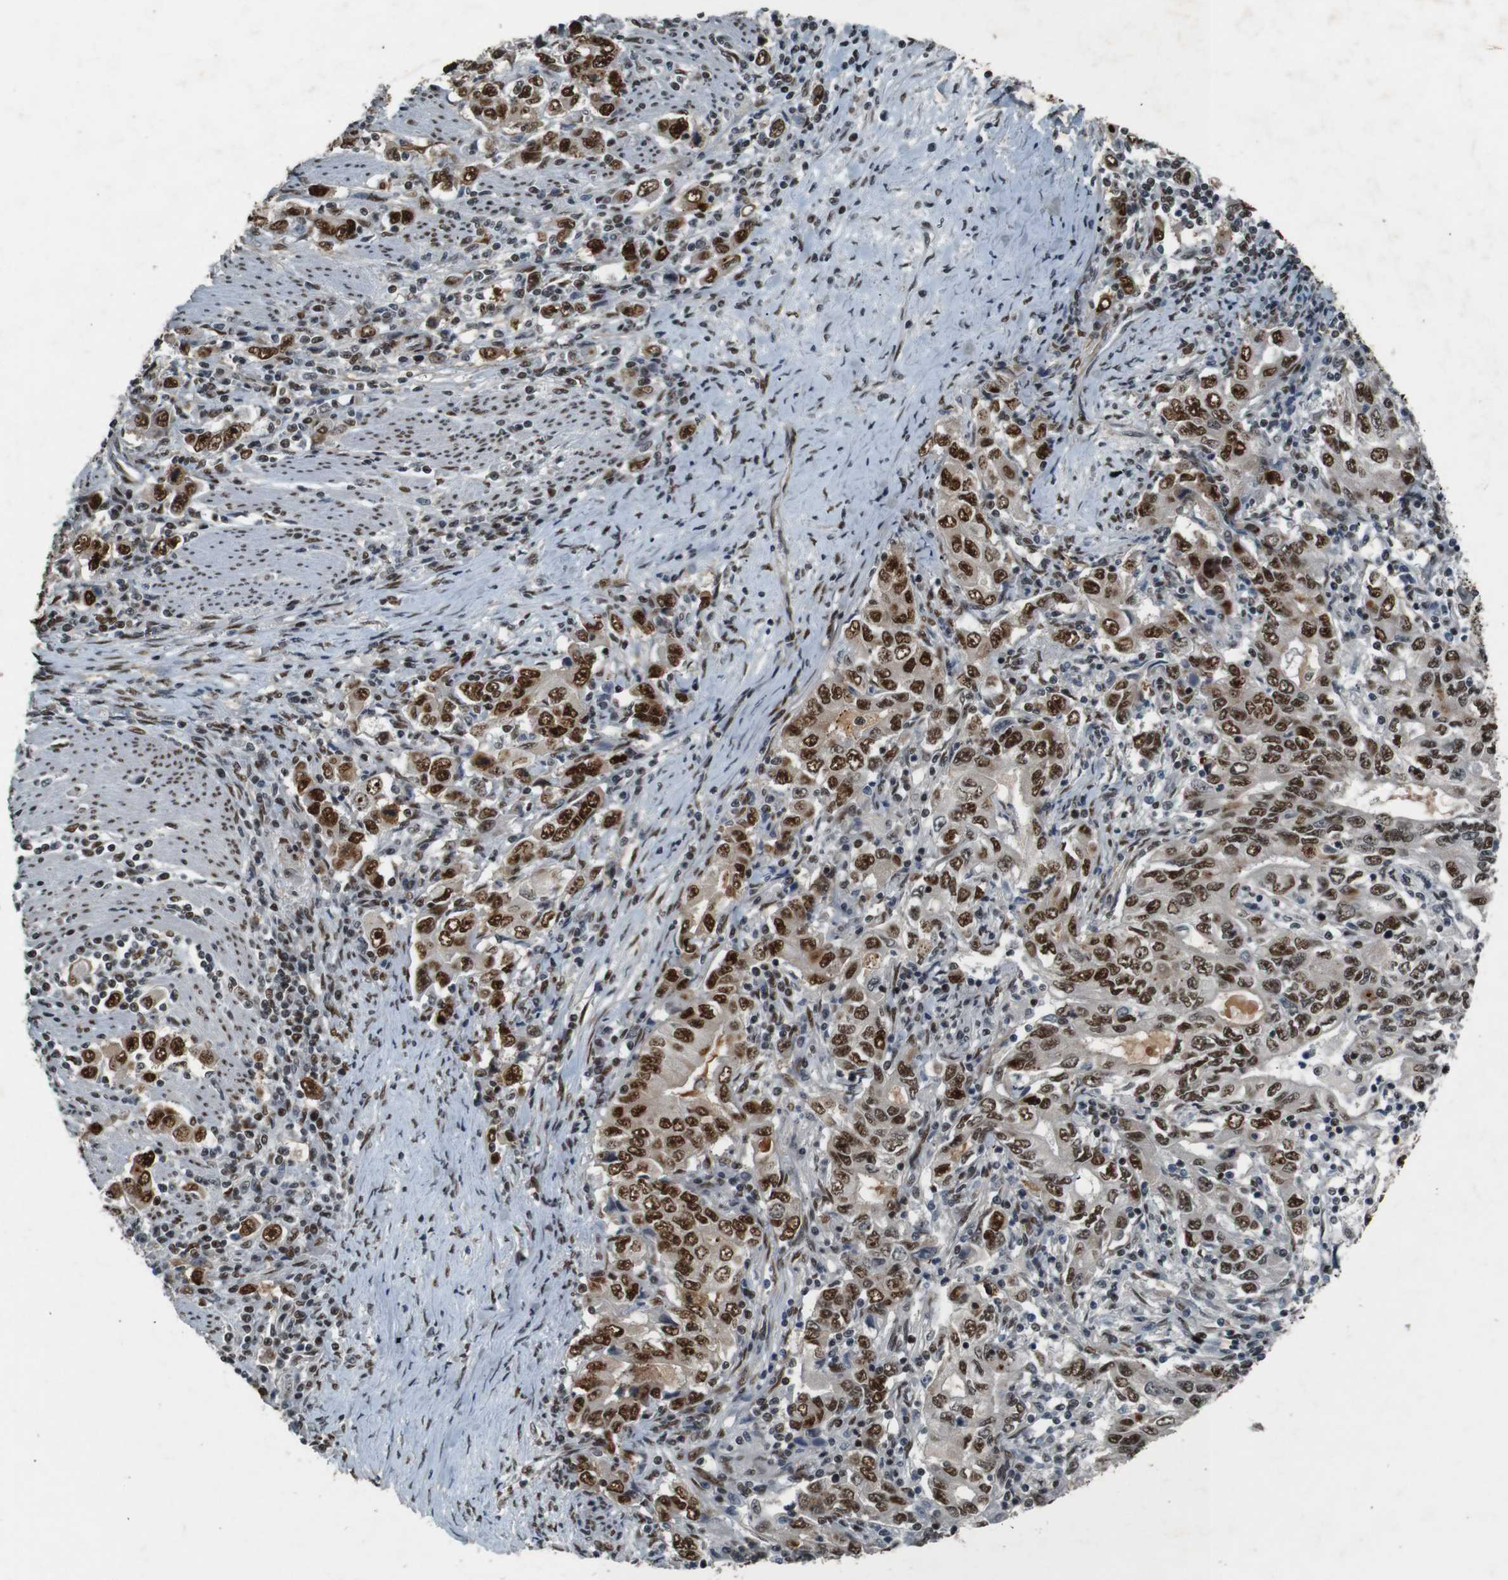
{"staining": {"intensity": "strong", "quantity": ">75%", "location": "cytoplasmic/membranous,nuclear"}, "tissue": "stomach cancer", "cell_type": "Tumor cells", "image_type": "cancer", "snomed": [{"axis": "morphology", "description": "Adenocarcinoma, NOS"}, {"axis": "topography", "description": "Stomach, lower"}], "caption": "IHC (DAB) staining of adenocarcinoma (stomach) shows strong cytoplasmic/membranous and nuclear protein positivity in approximately >75% of tumor cells. The staining is performed using DAB (3,3'-diaminobenzidine) brown chromogen to label protein expression. The nuclei are counter-stained blue using hematoxylin.", "gene": "HEXIM1", "patient": {"sex": "female", "age": 72}}